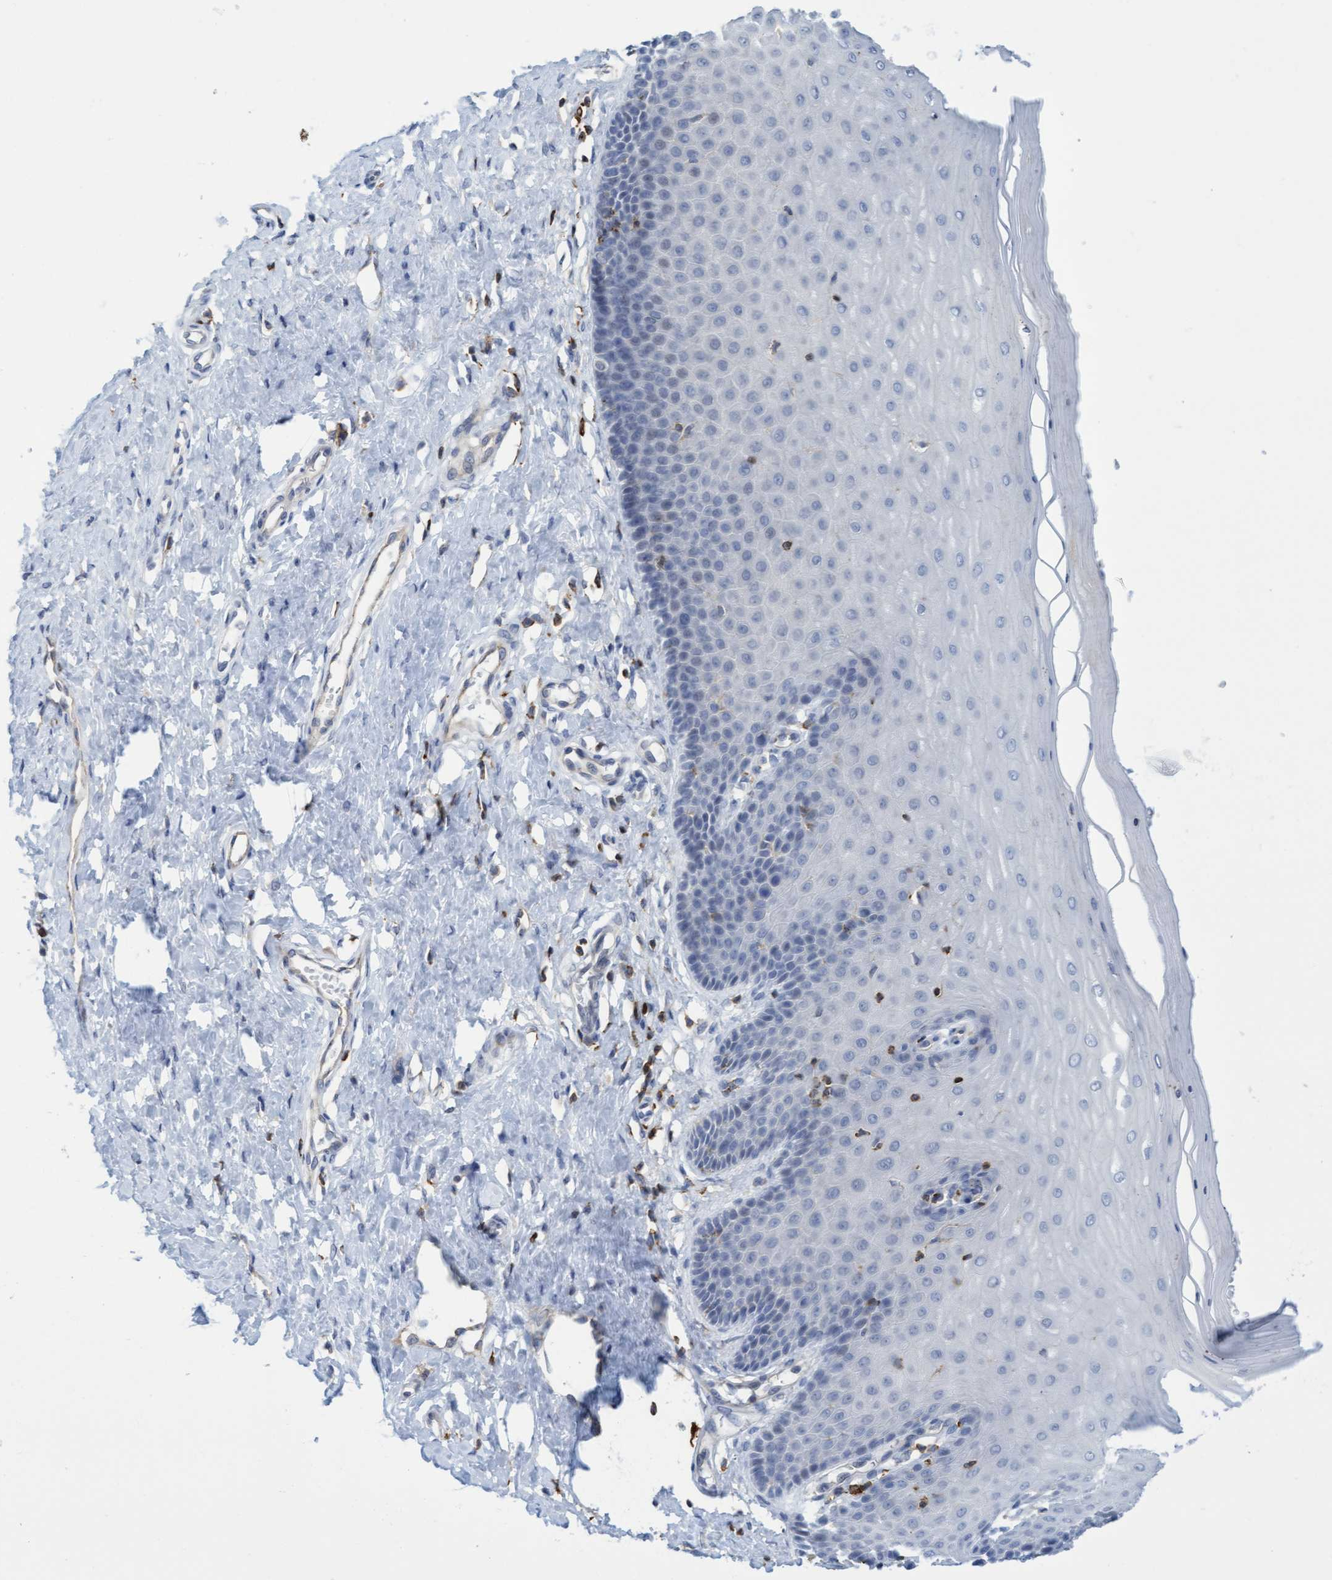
{"staining": {"intensity": "weak", "quantity": "<25%", "location": "cytoplasmic/membranous"}, "tissue": "cervix", "cell_type": "Glandular cells", "image_type": "normal", "snomed": [{"axis": "morphology", "description": "Normal tissue, NOS"}, {"axis": "topography", "description": "Cervix"}], "caption": "Immunohistochemistry photomicrograph of normal human cervix stained for a protein (brown), which shows no staining in glandular cells.", "gene": "FNBP1", "patient": {"sex": "female", "age": 55}}